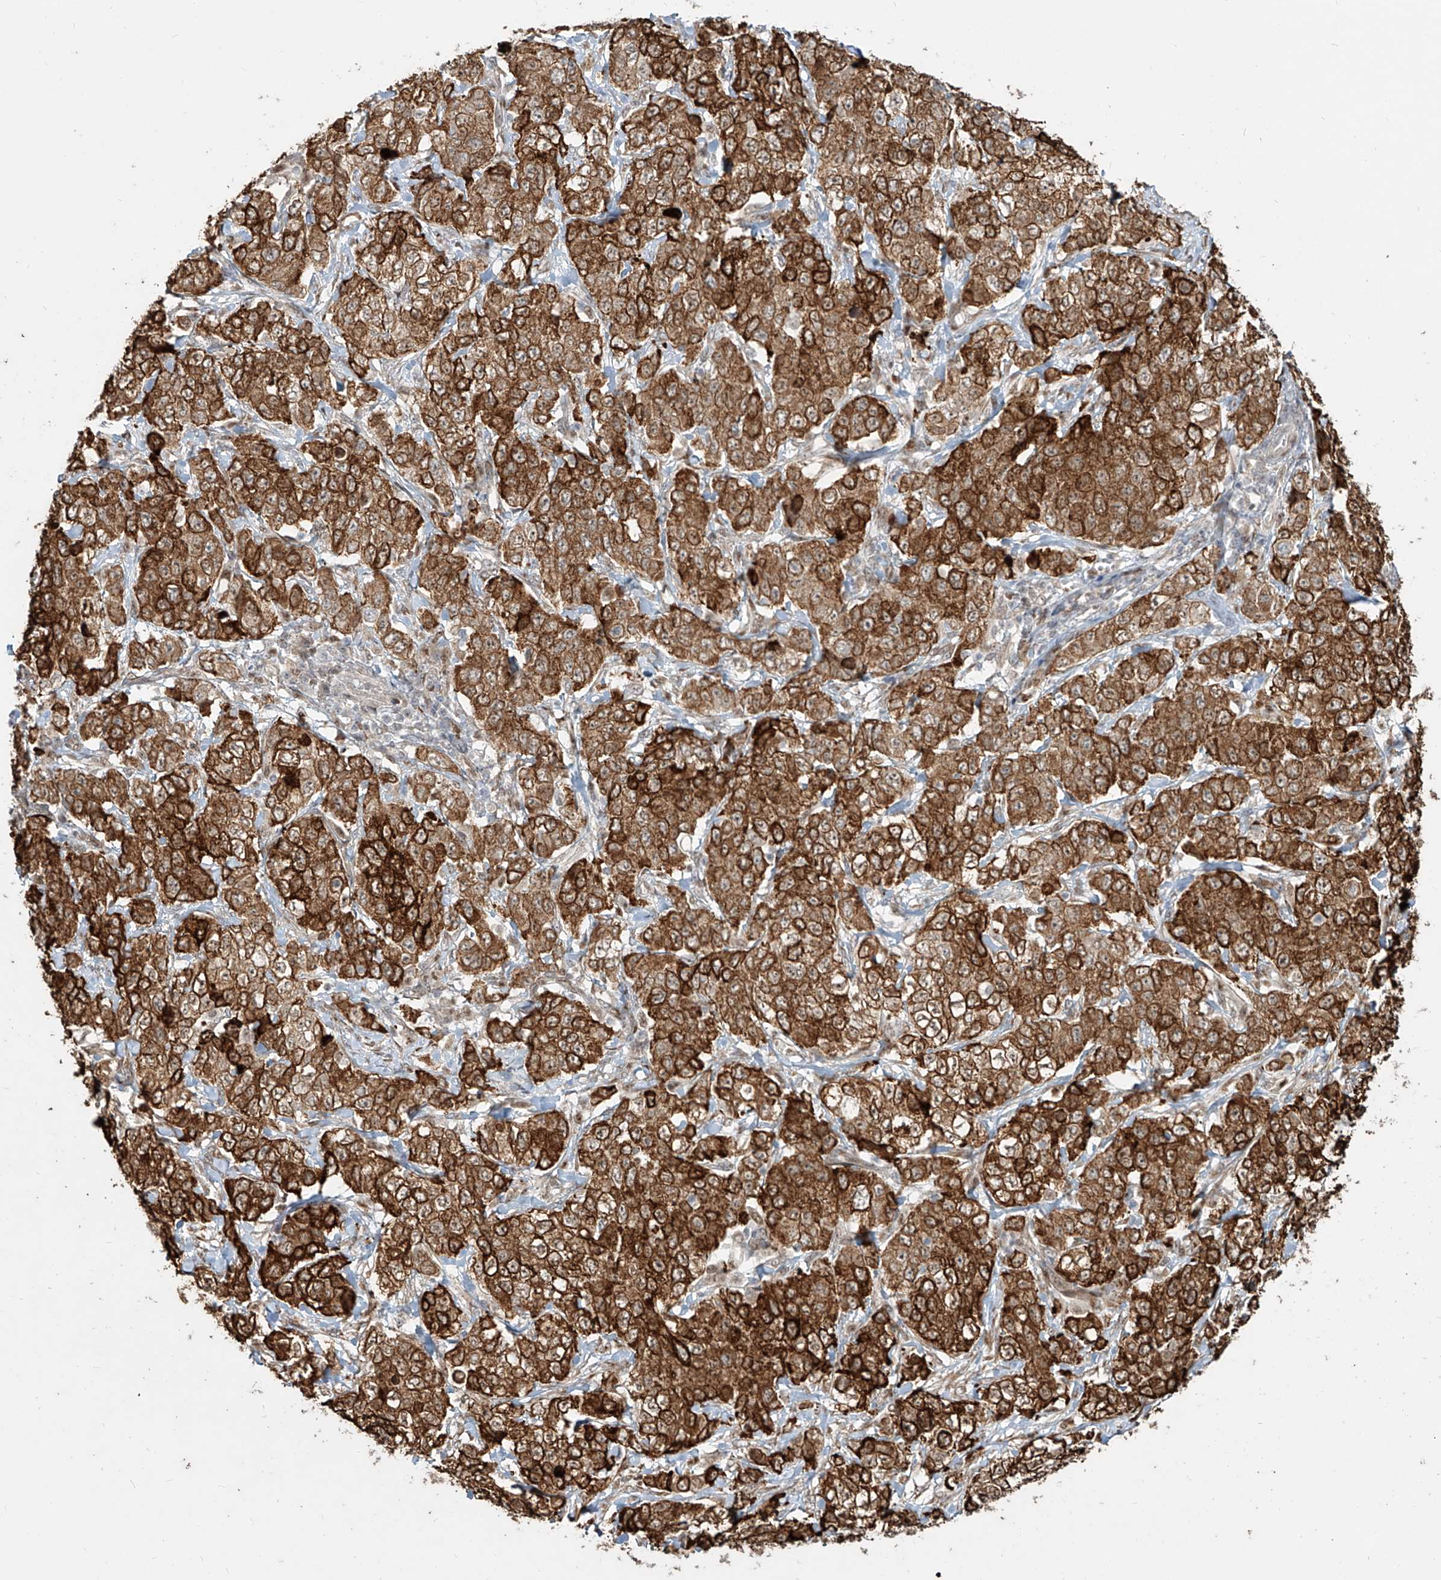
{"staining": {"intensity": "strong", "quantity": ">75%", "location": "cytoplasmic/membranous"}, "tissue": "stomach cancer", "cell_type": "Tumor cells", "image_type": "cancer", "snomed": [{"axis": "morphology", "description": "Adenocarcinoma, NOS"}, {"axis": "topography", "description": "Stomach"}], "caption": "An image of human stomach cancer (adenocarcinoma) stained for a protein demonstrates strong cytoplasmic/membranous brown staining in tumor cells.", "gene": "ZNF710", "patient": {"sex": "male", "age": 48}}